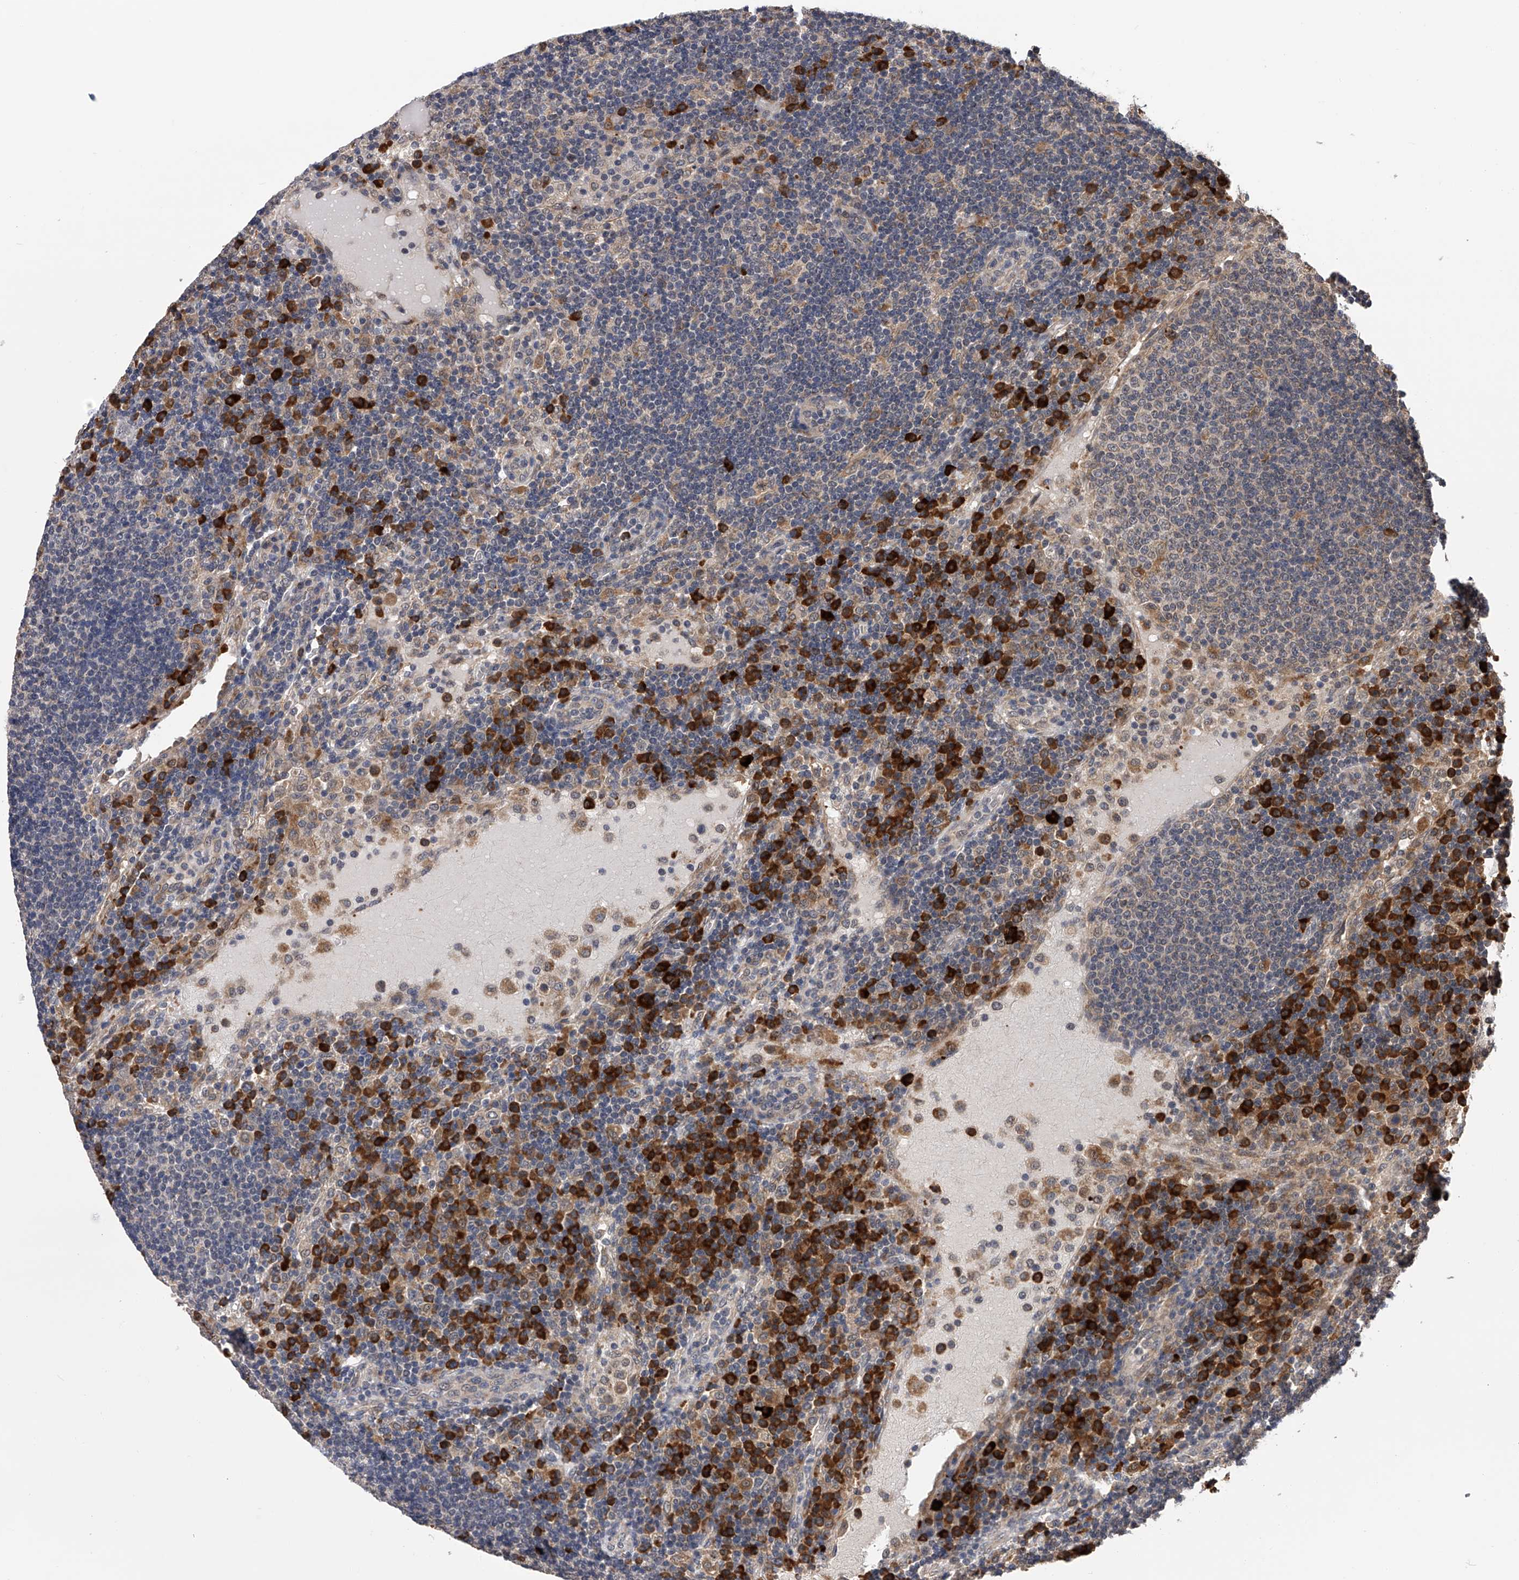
{"staining": {"intensity": "weak", "quantity": "<25%", "location": "cytoplasmic/membranous"}, "tissue": "lymph node", "cell_type": "Germinal center cells", "image_type": "normal", "snomed": [{"axis": "morphology", "description": "Normal tissue, NOS"}, {"axis": "topography", "description": "Lymph node"}], "caption": "An image of lymph node stained for a protein shows no brown staining in germinal center cells. The staining is performed using DAB (3,3'-diaminobenzidine) brown chromogen with nuclei counter-stained in using hematoxylin.", "gene": "SPOCK1", "patient": {"sex": "female", "age": 53}}